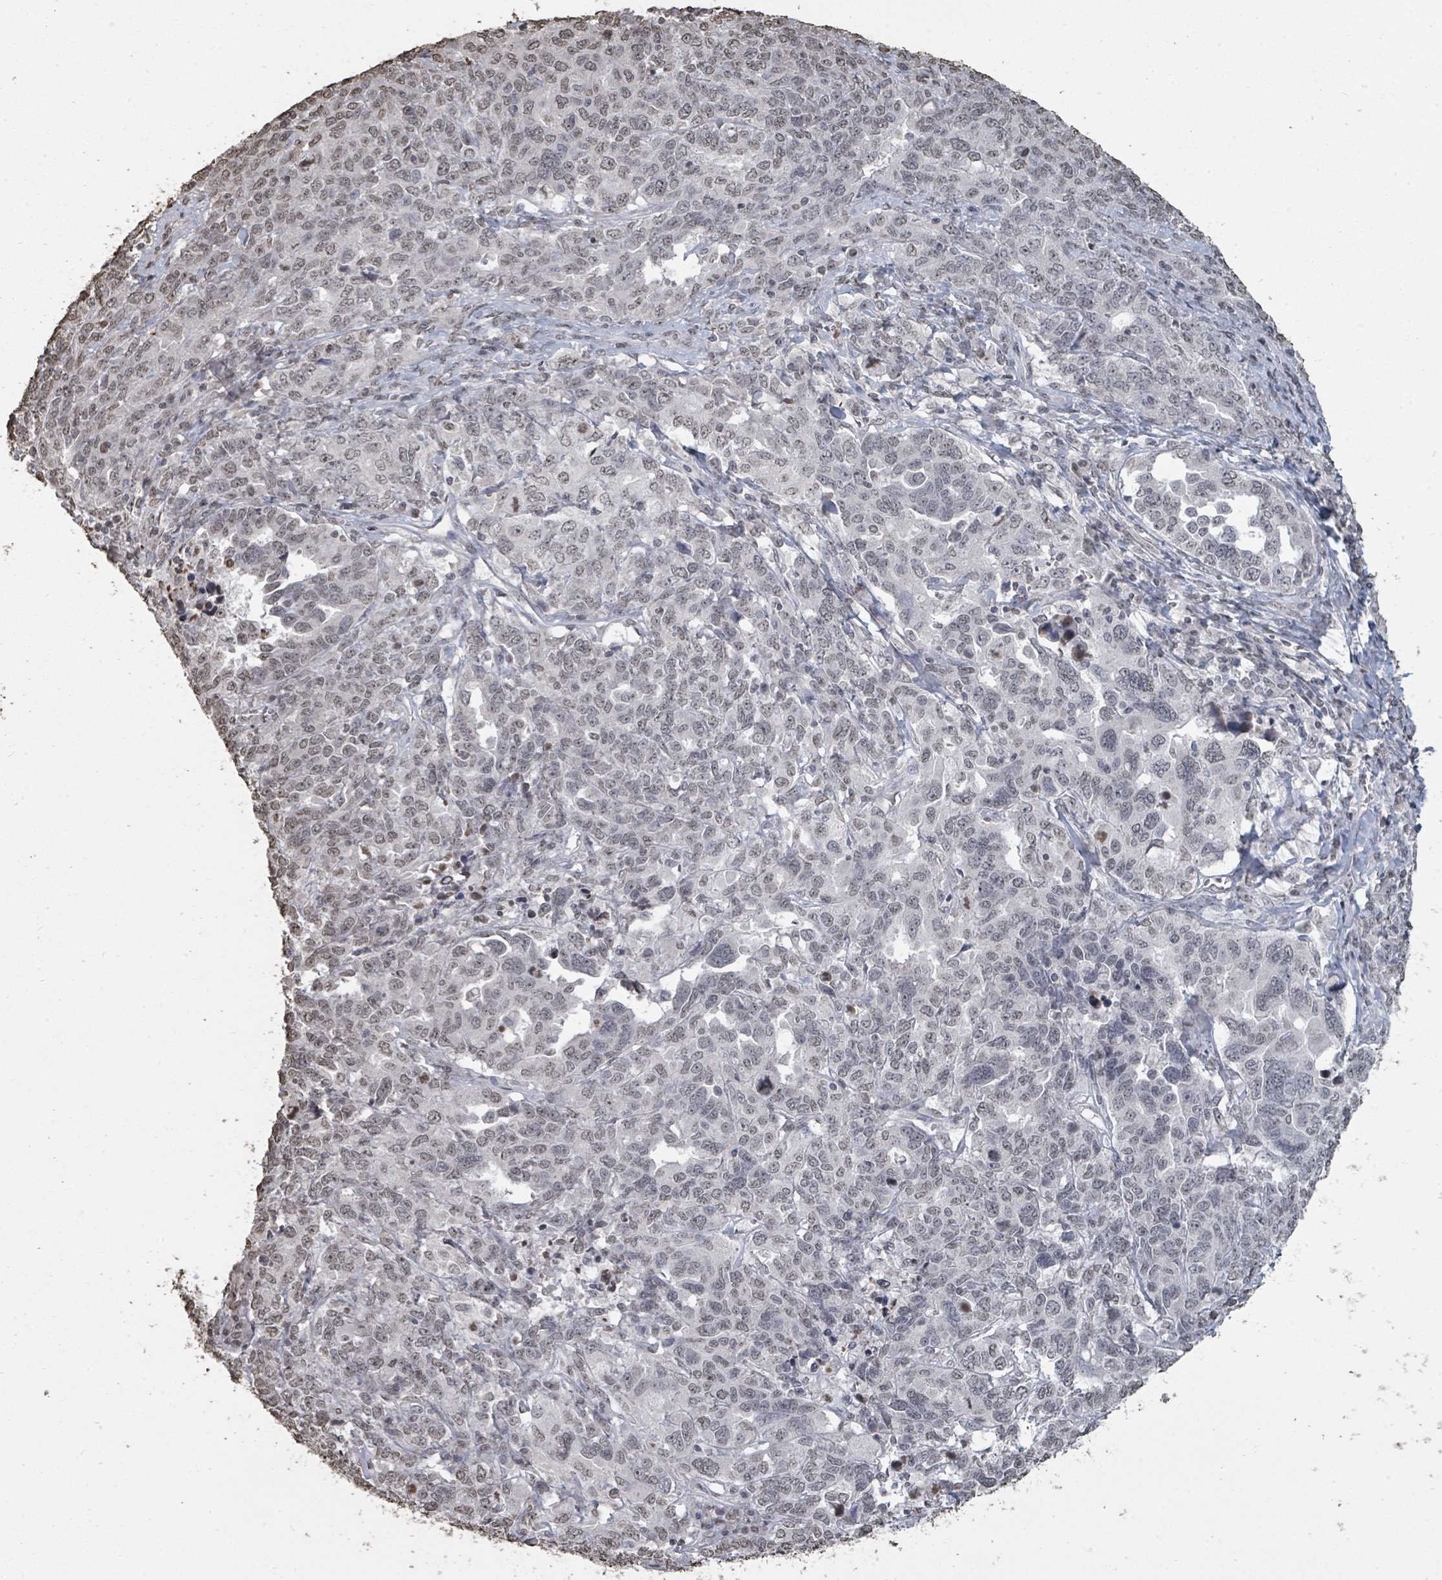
{"staining": {"intensity": "weak", "quantity": "<25%", "location": "nuclear"}, "tissue": "ovarian cancer", "cell_type": "Tumor cells", "image_type": "cancer", "snomed": [{"axis": "morphology", "description": "Carcinoma, endometroid"}, {"axis": "topography", "description": "Ovary"}], "caption": "The image shows no staining of tumor cells in ovarian cancer.", "gene": "MRPS12", "patient": {"sex": "female", "age": 62}}